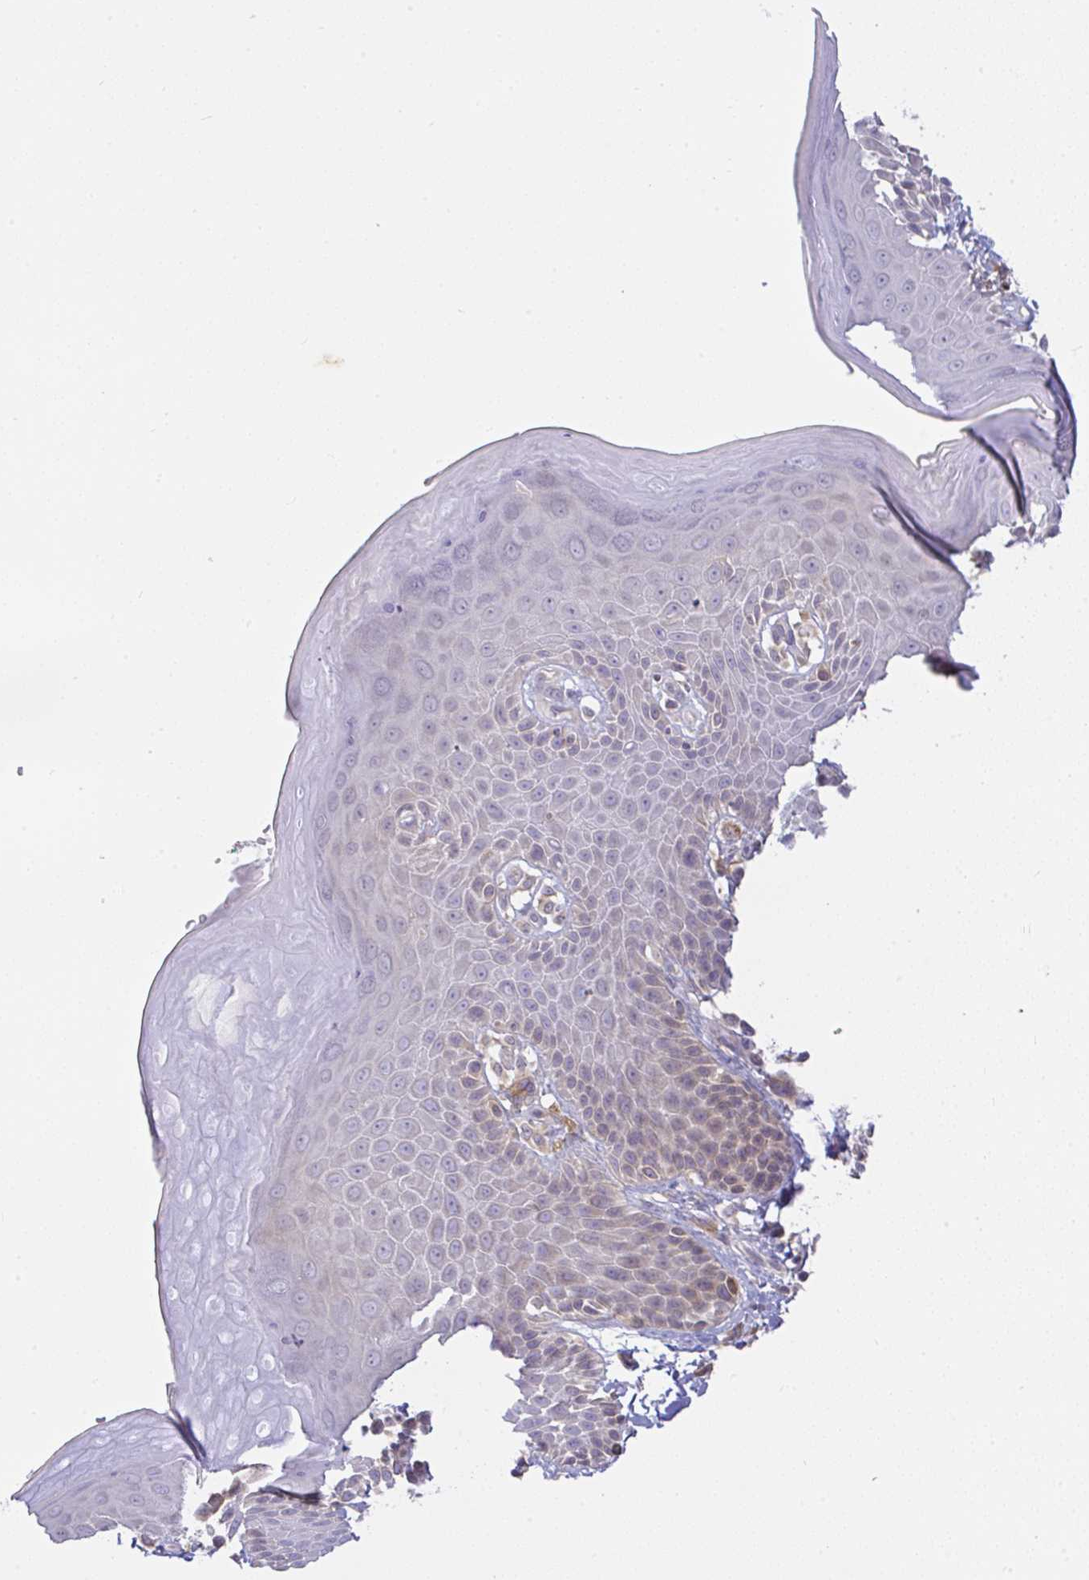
{"staining": {"intensity": "weak", "quantity": "<25%", "location": "cytoplasmic/membranous"}, "tissue": "skin", "cell_type": "Epidermal cells", "image_type": "normal", "snomed": [{"axis": "morphology", "description": "Normal tissue, NOS"}, {"axis": "topography", "description": "Peripheral nerve tissue"}], "caption": "Photomicrograph shows no protein expression in epidermal cells of normal skin. (DAB (3,3'-diaminobenzidine) immunohistochemistry (IHC) with hematoxylin counter stain).", "gene": "DERL2", "patient": {"sex": "male", "age": 51}}